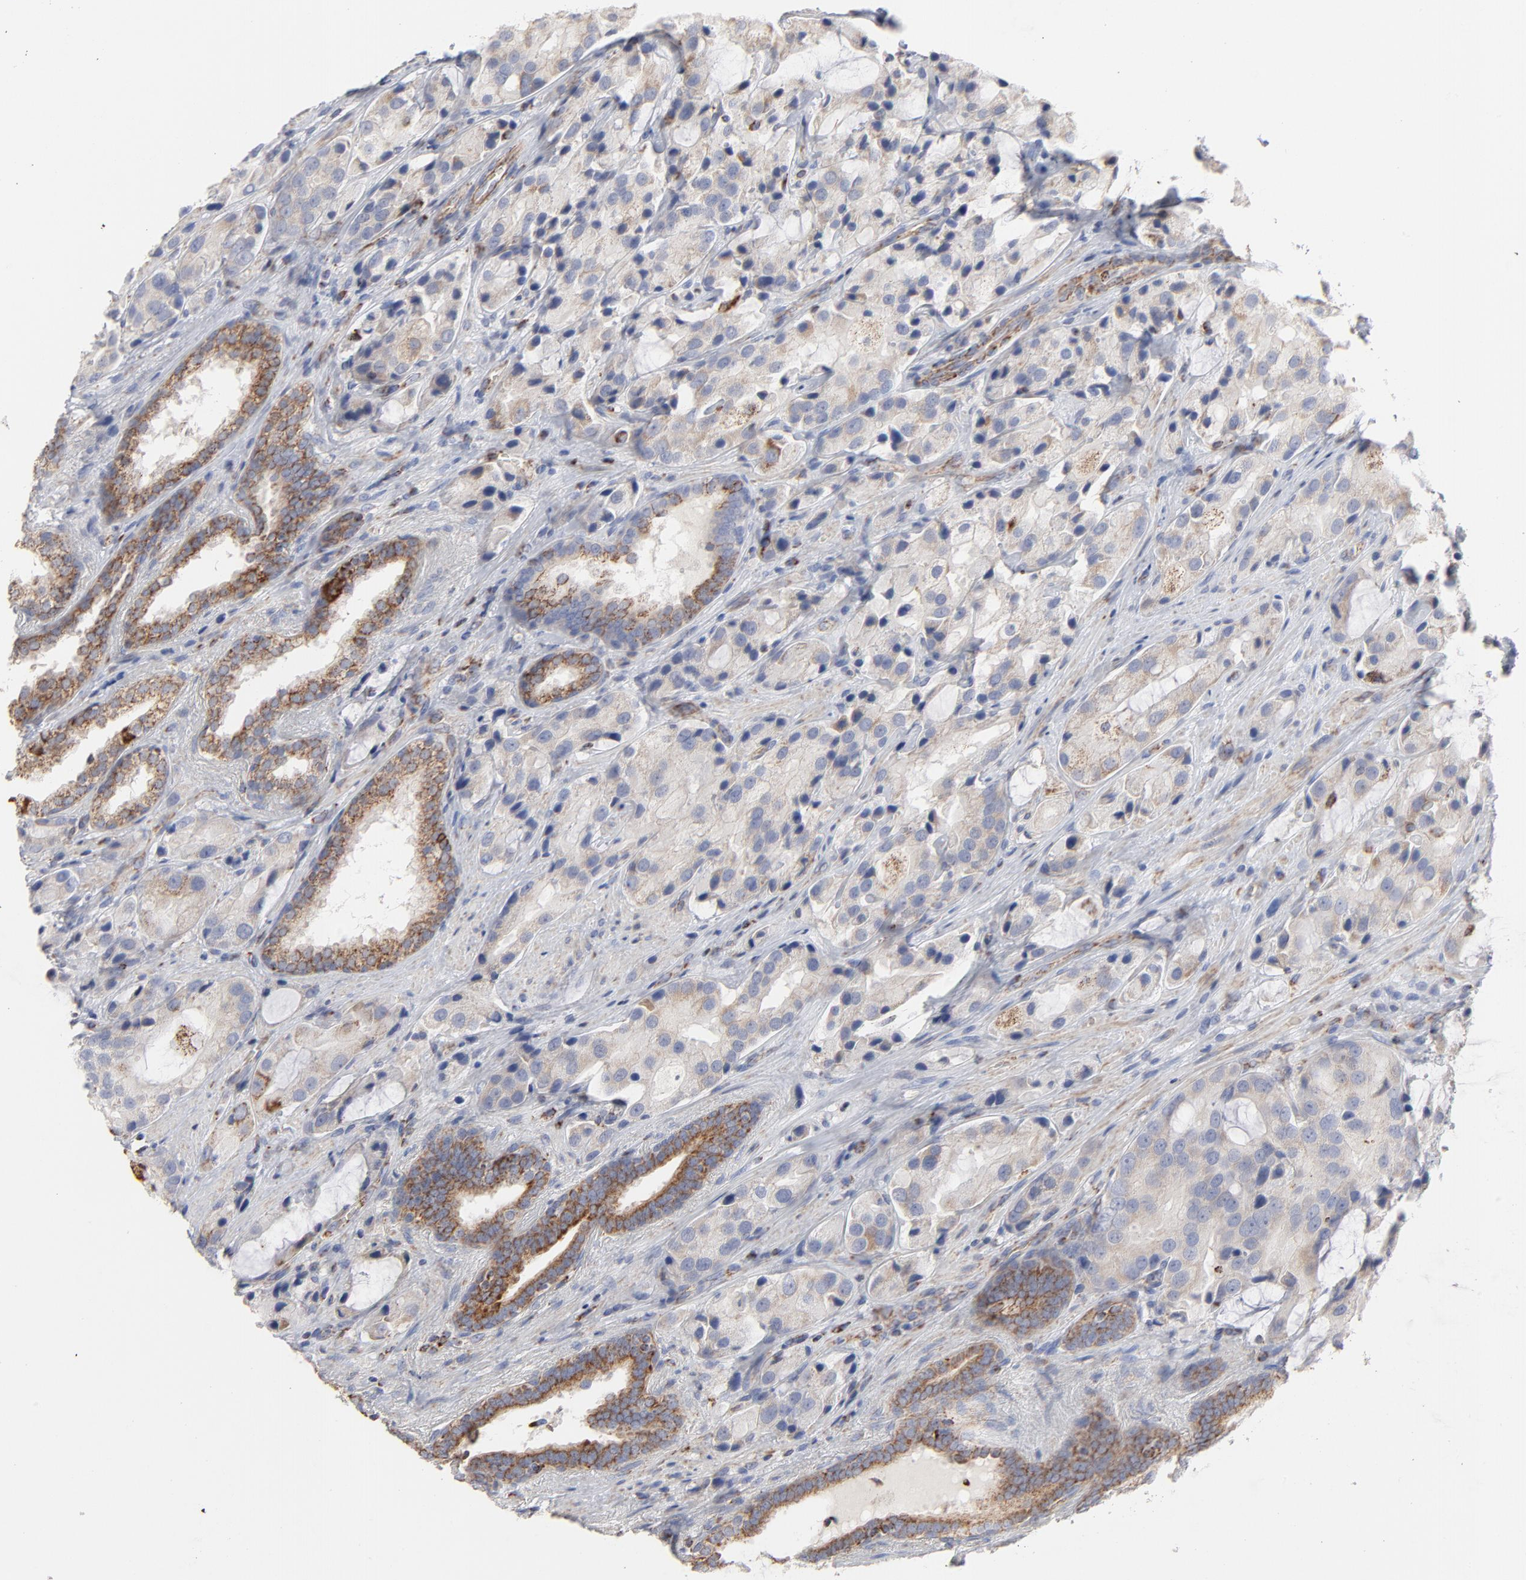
{"staining": {"intensity": "moderate", "quantity": "25%-75%", "location": "cytoplasmic/membranous"}, "tissue": "prostate cancer", "cell_type": "Tumor cells", "image_type": "cancer", "snomed": [{"axis": "morphology", "description": "Adenocarcinoma, High grade"}, {"axis": "topography", "description": "Prostate"}], "caption": "Immunohistochemical staining of prostate cancer shows medium levels of moderate cytoplasmic/membranous positivity in approximately 25%-75% of tumor cells. (Brightfield microscopy of DAB IHC at high magnification).", "gene": "ASB3", "patient": {"sex": "male", "age": 70}}